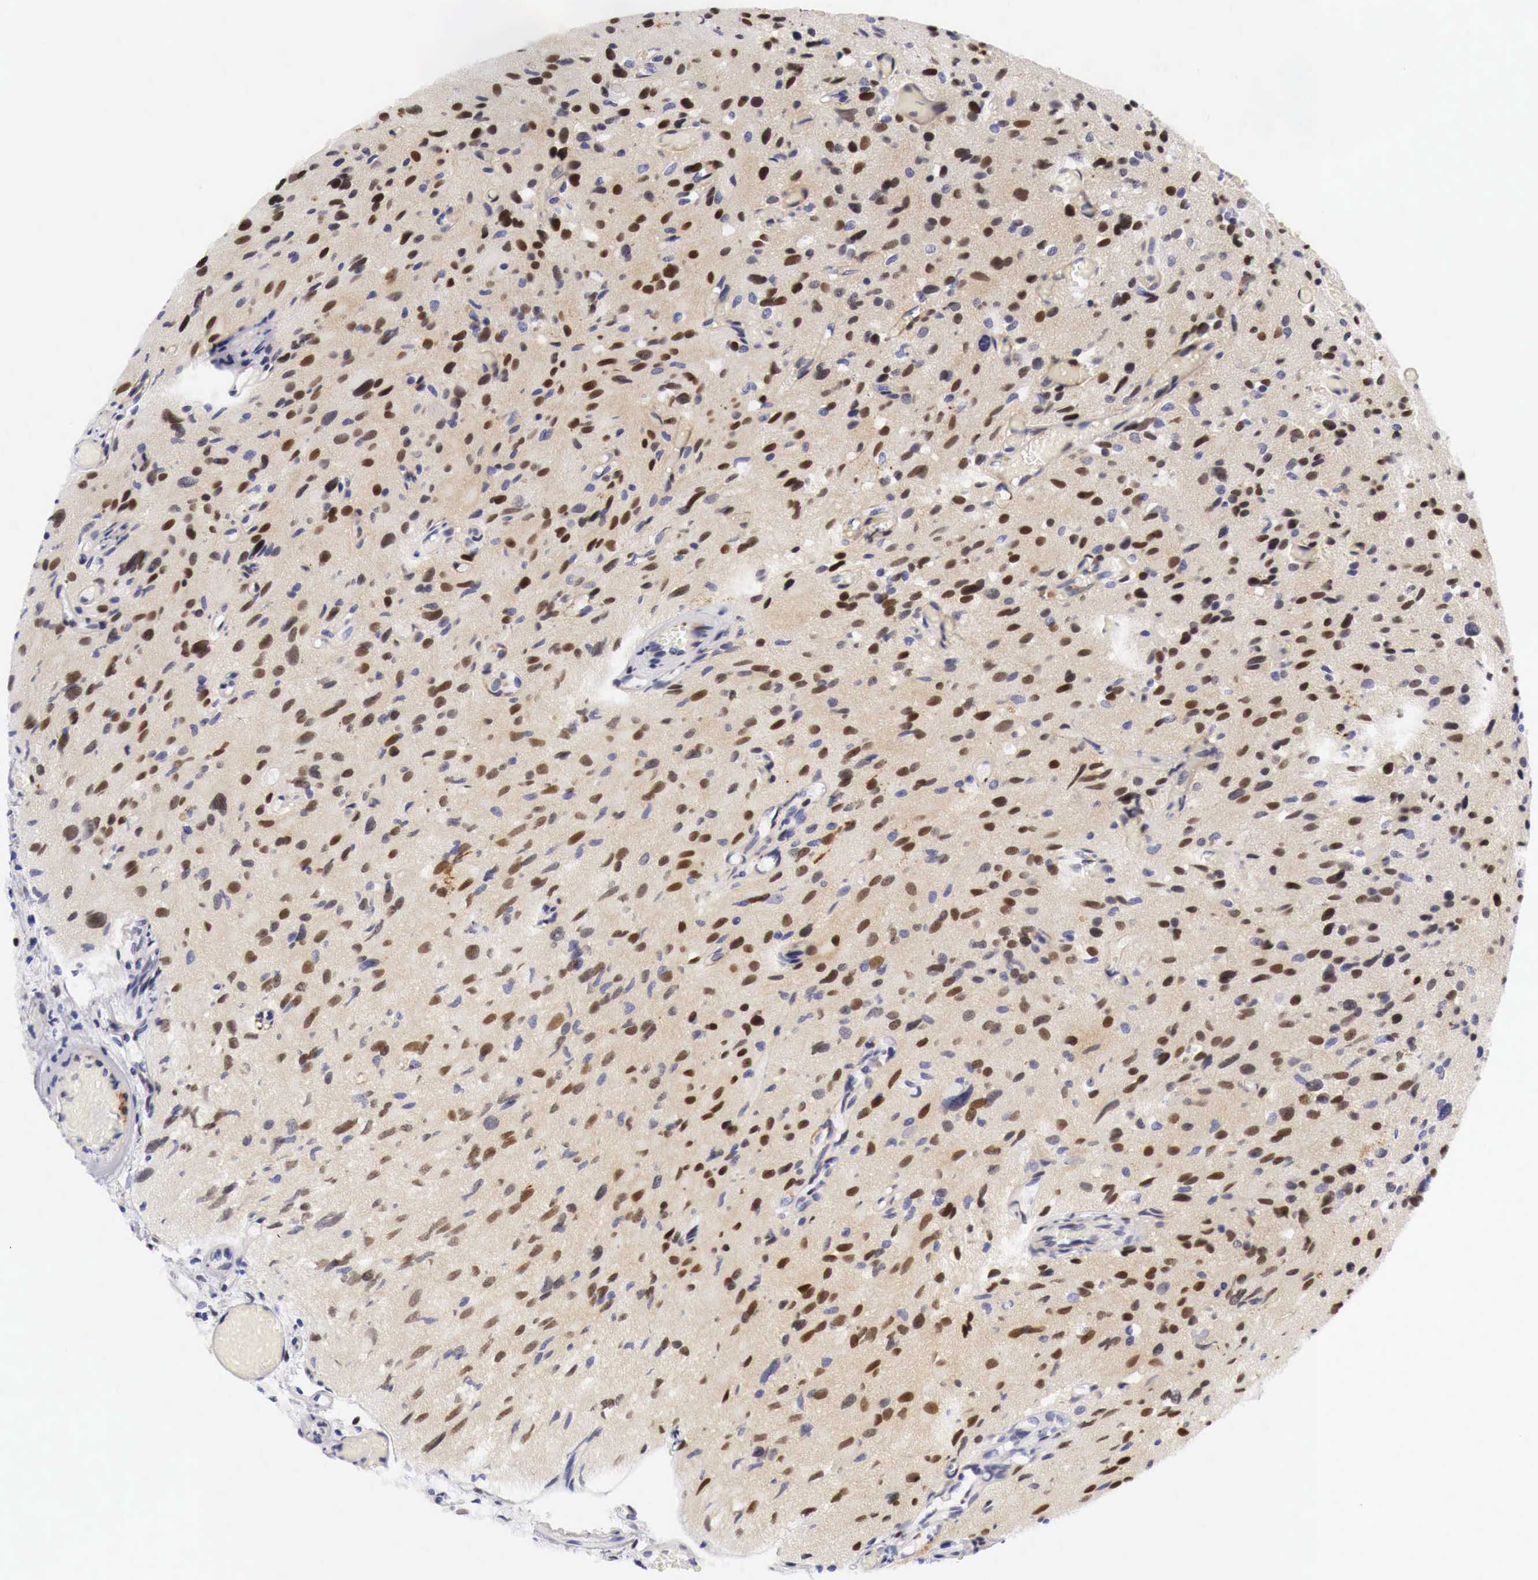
{"staining": {"intensity": "moderate", "quantity": "25%-75%", "location": "nuclear"}, "tissue": "glioma", "cell_type": "Tumor cells", "image_type": "cancer", "snomed": [{"axis": "morphology", "description": "Glioma, malignant, High grade"}, {"axis": "topography", "description": "Brain"}], "caption": "This is a histology image of immunohistochemistry (IHC) staining of high-grade glioma (malignant), which shows moderate staining in the nuclear of tumor cells.", "gene": "CASP3", "patient": {"sex": "male", "age": 69}}